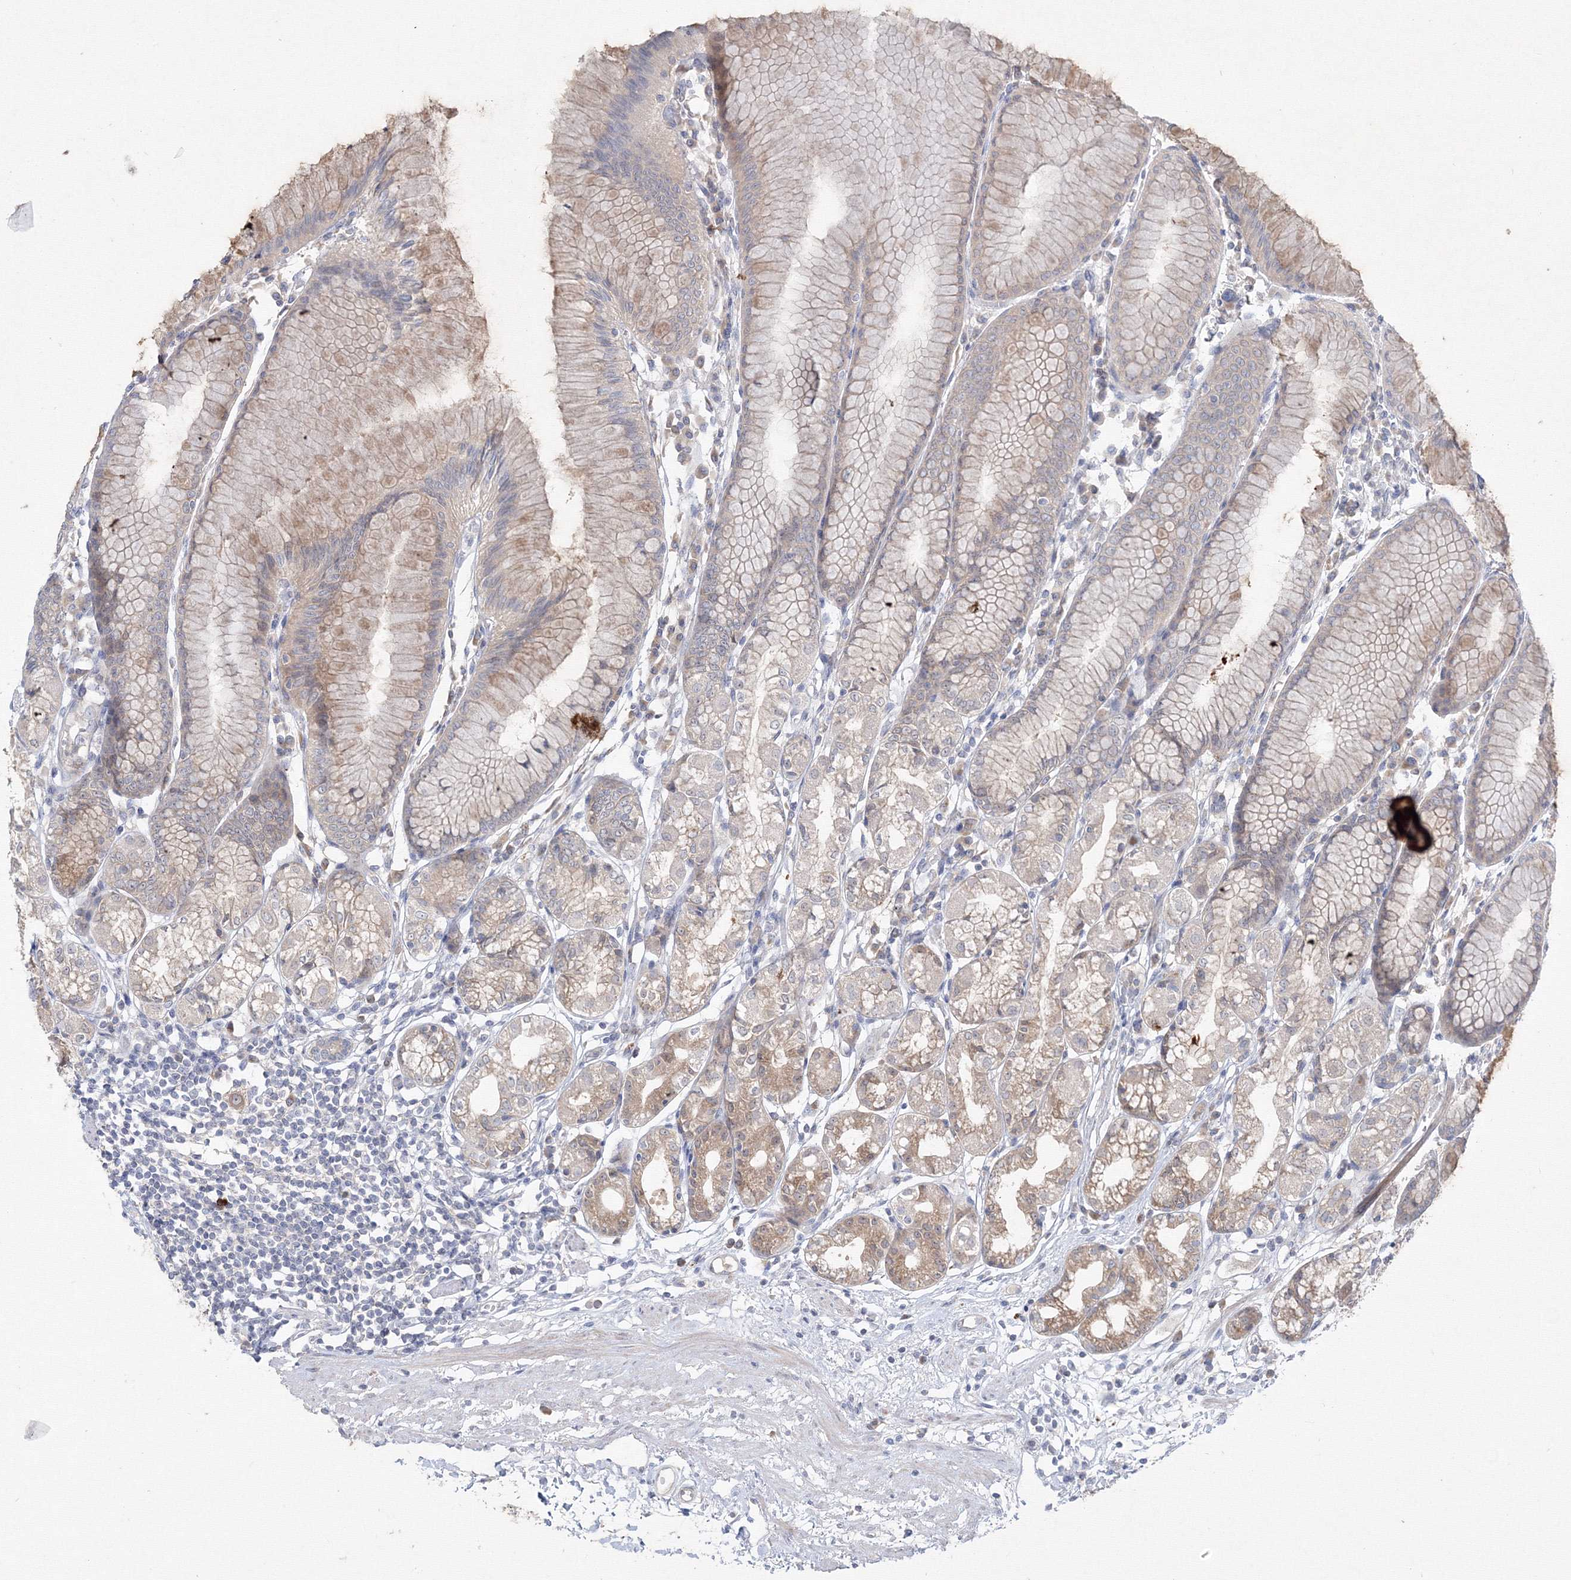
{"staining": {"intensity": "moderate", "quantity": ">75%", "location": "cytoplasmic/membranous"}, "tissue": "stomach", "cell_type": "Glandular cells", "image_type": "normal", "snomed": [{"axis": "morphology", "description": "Normal tissue, NOS"}, {"axis": "topography", "description": "Stomach"}], "caption": "Brown immunohistochemical staining in unremarkable stomach displays moderate cytoplasmic/membranous positivity in about >75% of glandular cells.", "gene": "FBXL8", "patient": {"sex": "female", "age": 57}}